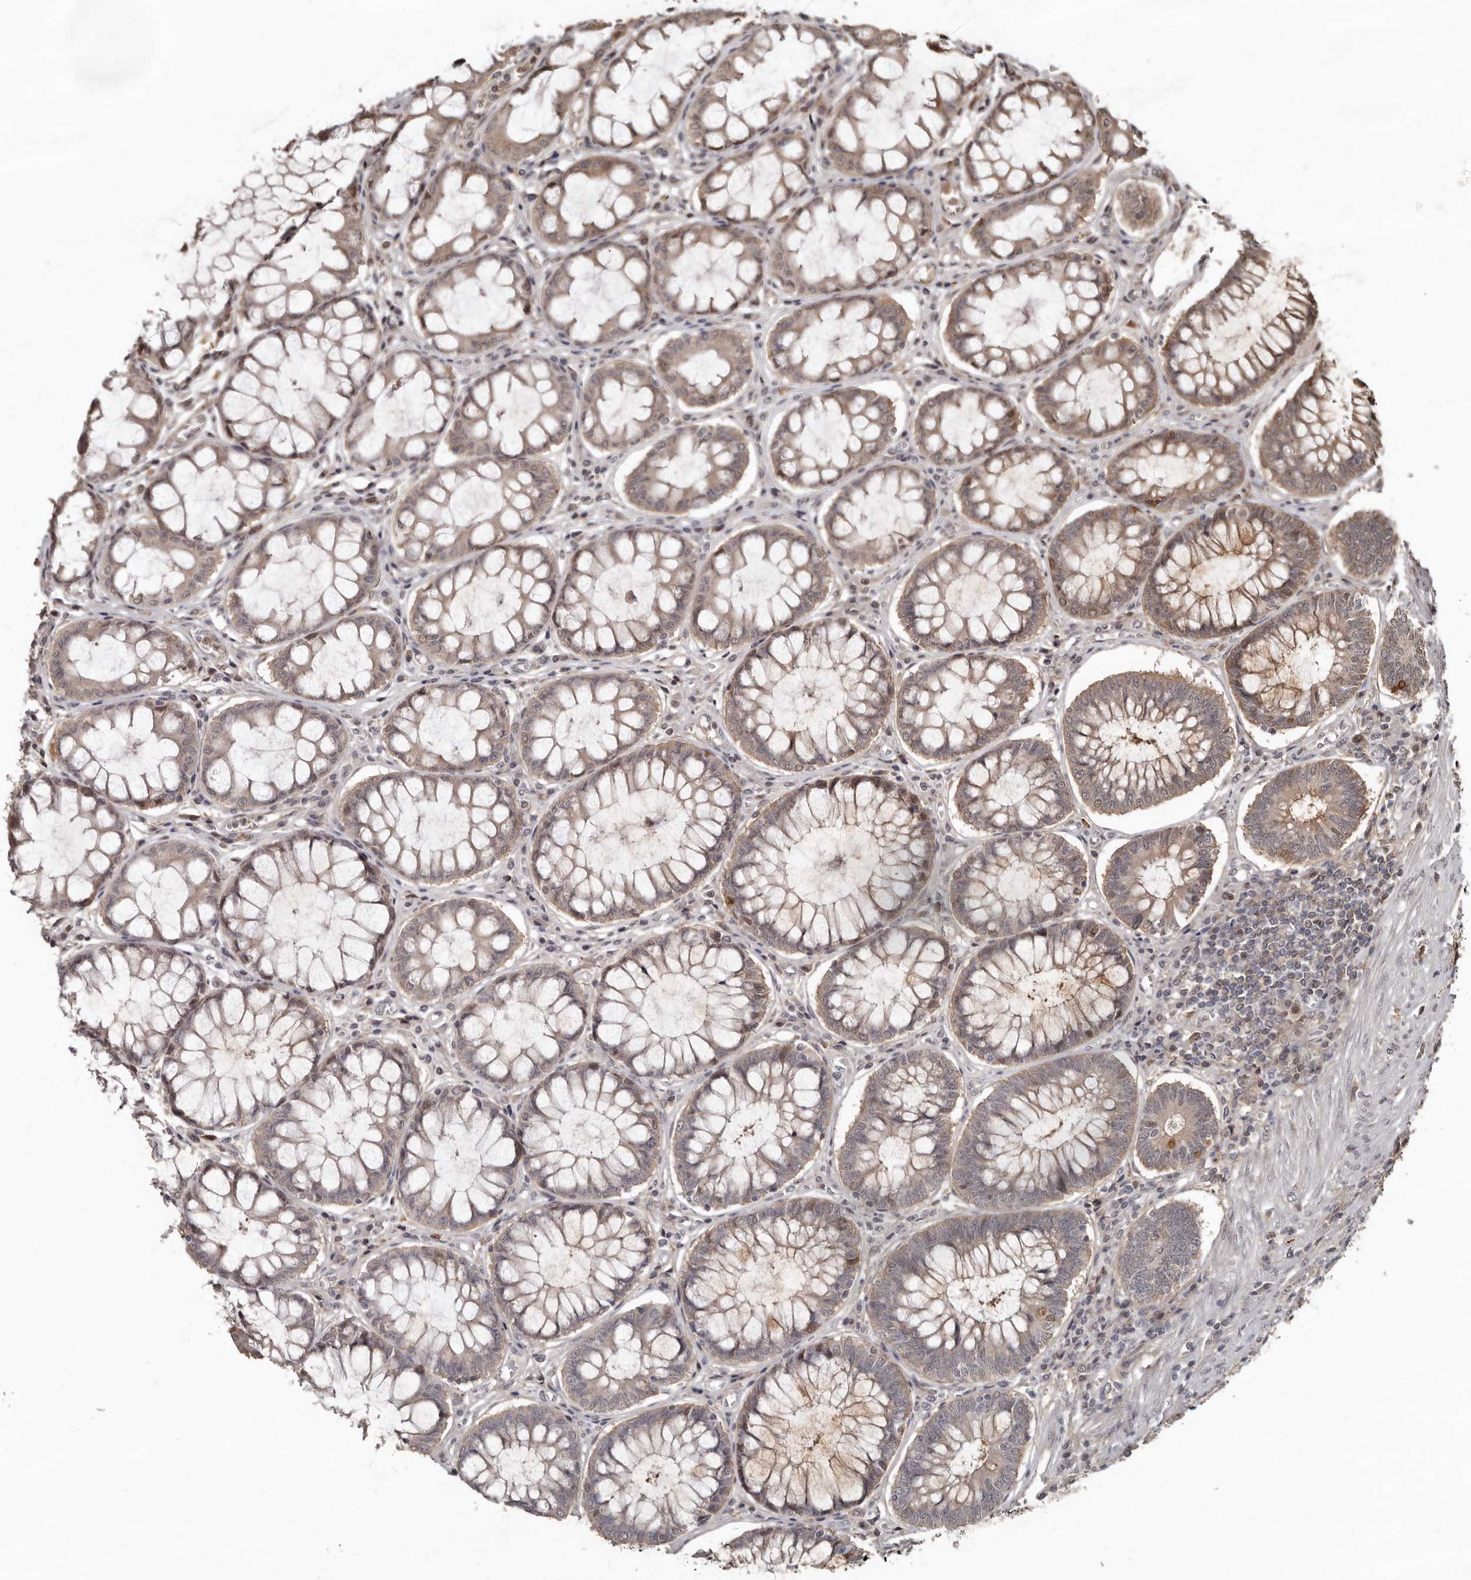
{"staining": {"intensity": "weak", "quantity": ">75%", "location": "cytoplasmic/membranous"}, "tissue": "colorectal cancer", "cell_type": "Tumor cells", "image_type": "cancer", "snomed": [{"axis": "morphology", "description": "Adenocarcinoma, NOS"}, {"axis": "topography", "description": "Rectum"}], "caption": "Adenocarcinoma (colorectal) stained with a brown dye reveals weak cytoplasmic/membranous positive staining in approximately >75% of tumor cells.", "gene": "LRGUK", "patient": {"sex": "male", "age": 84}}